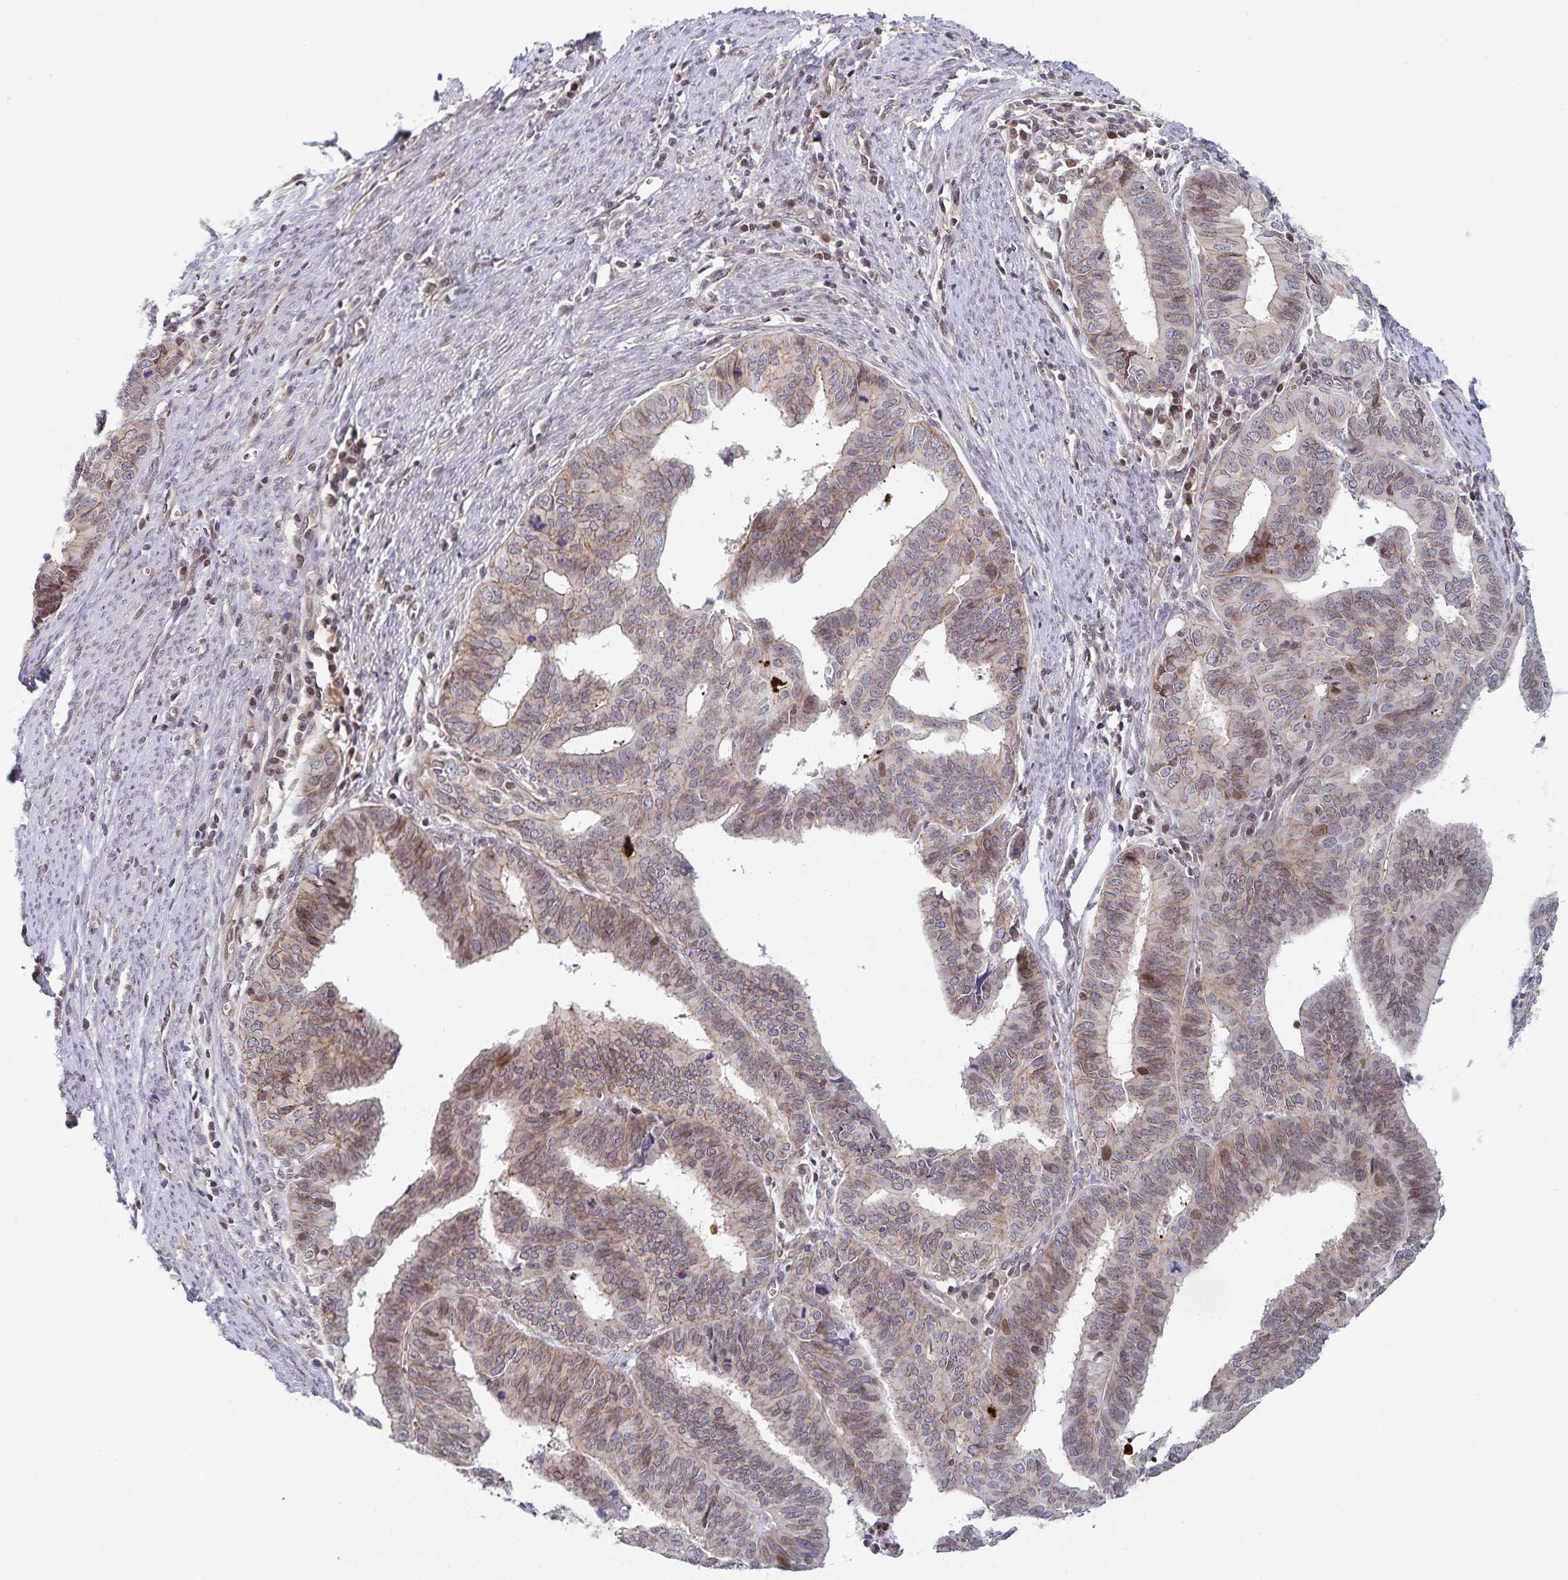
{"staining": {"intensity": "weak", "quantity": "<25%", "location": "nuclear"}, "tissue": "endometrial cancer", "cell_type": "Tumor cells", "image_type": "cancer", "snomed": [{"axis": "morphology", "description": "Adenocarcinoma, NOS"}, {"axis": "topography", "description": "Endometrium"}], "caption": "The micrograph shows no significant staining in tumor cells of adenocarcinoma (endometrial).", "gene": "RAB9B", "patient": {"sex": "female", "age": 65}}